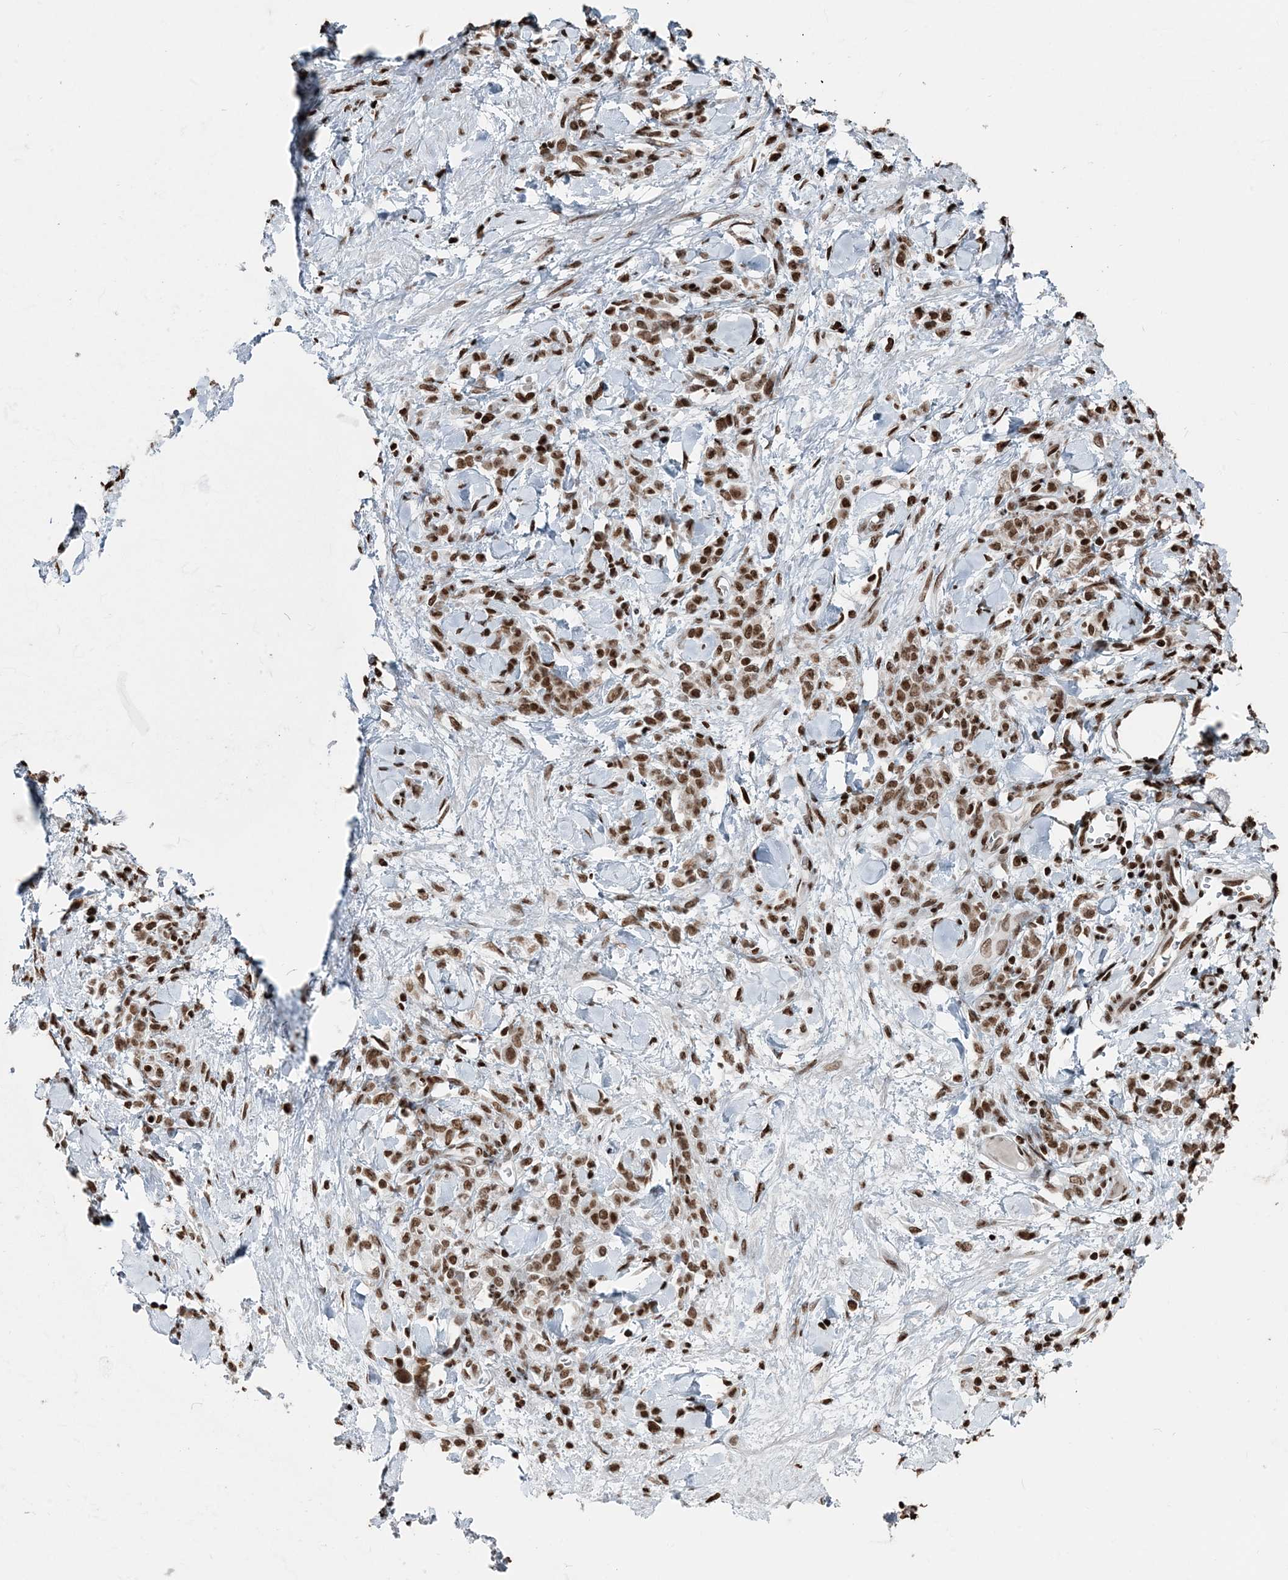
{"staining": {"intensity": "moderate", "quantity": ">75%", "location": "nuclear"}, "tissue": "stomach cancer", "cell_type": "Tumor cells", "image_type": "cancer", "snomed": [{"axis": "morphology", "description": "Normal tissue, NOS"}, {"axis": "morphology", "description": "Adenocarcinoma, NOS"}, {"axis": "topography", "description": "Stomach"}], "caption": "The immunohistochemical stain highlights moderate nuclear expression in tumor cells of stomach adenocarcinoma tissue.", "gene": "H3-3B", "patient": {"sex": "male", "age": 82}}